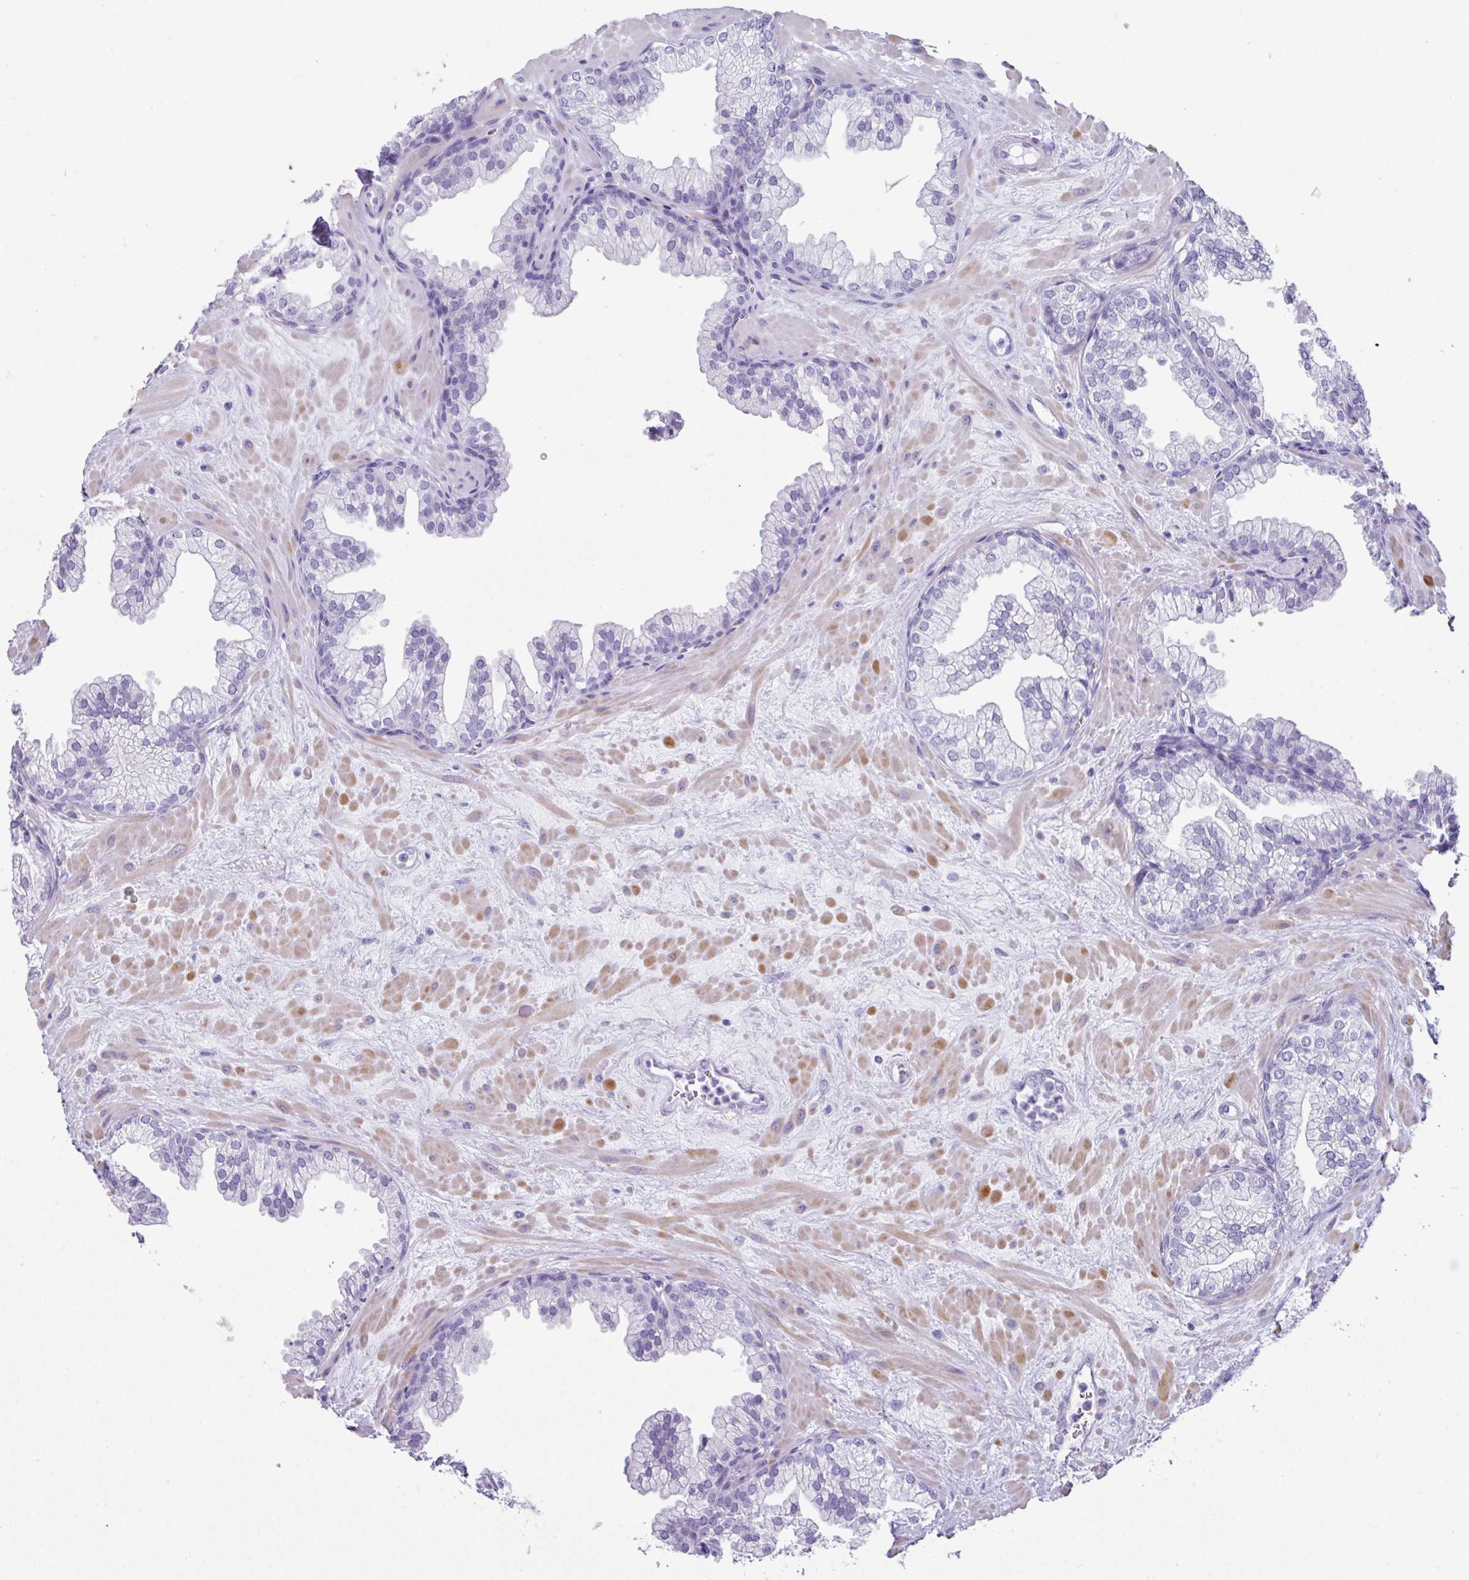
{"staining": {"intensity": "negative", "quantity": "none", "location": "none"}, "tissue": "prostate", "cell_type": "Glandular cells", "image_type": "normal", "snomed": [{"axis": "morphology", "description": "Normal tissue, NOS"}, {"axis": "topography", "description": "Prostate"}, {"axis": "topography", "description": "Peripheral nerve tissue"}], "caption": "Immunohistochemical staining of benign human prostate reveals no significant positivity in glandular cells. The staining is performed using DAB brown chromogen with nuclei counter-stained in using hematoxylin.", "gene": "ABCC5", "patient": {"sex": "male", "age": 61}}